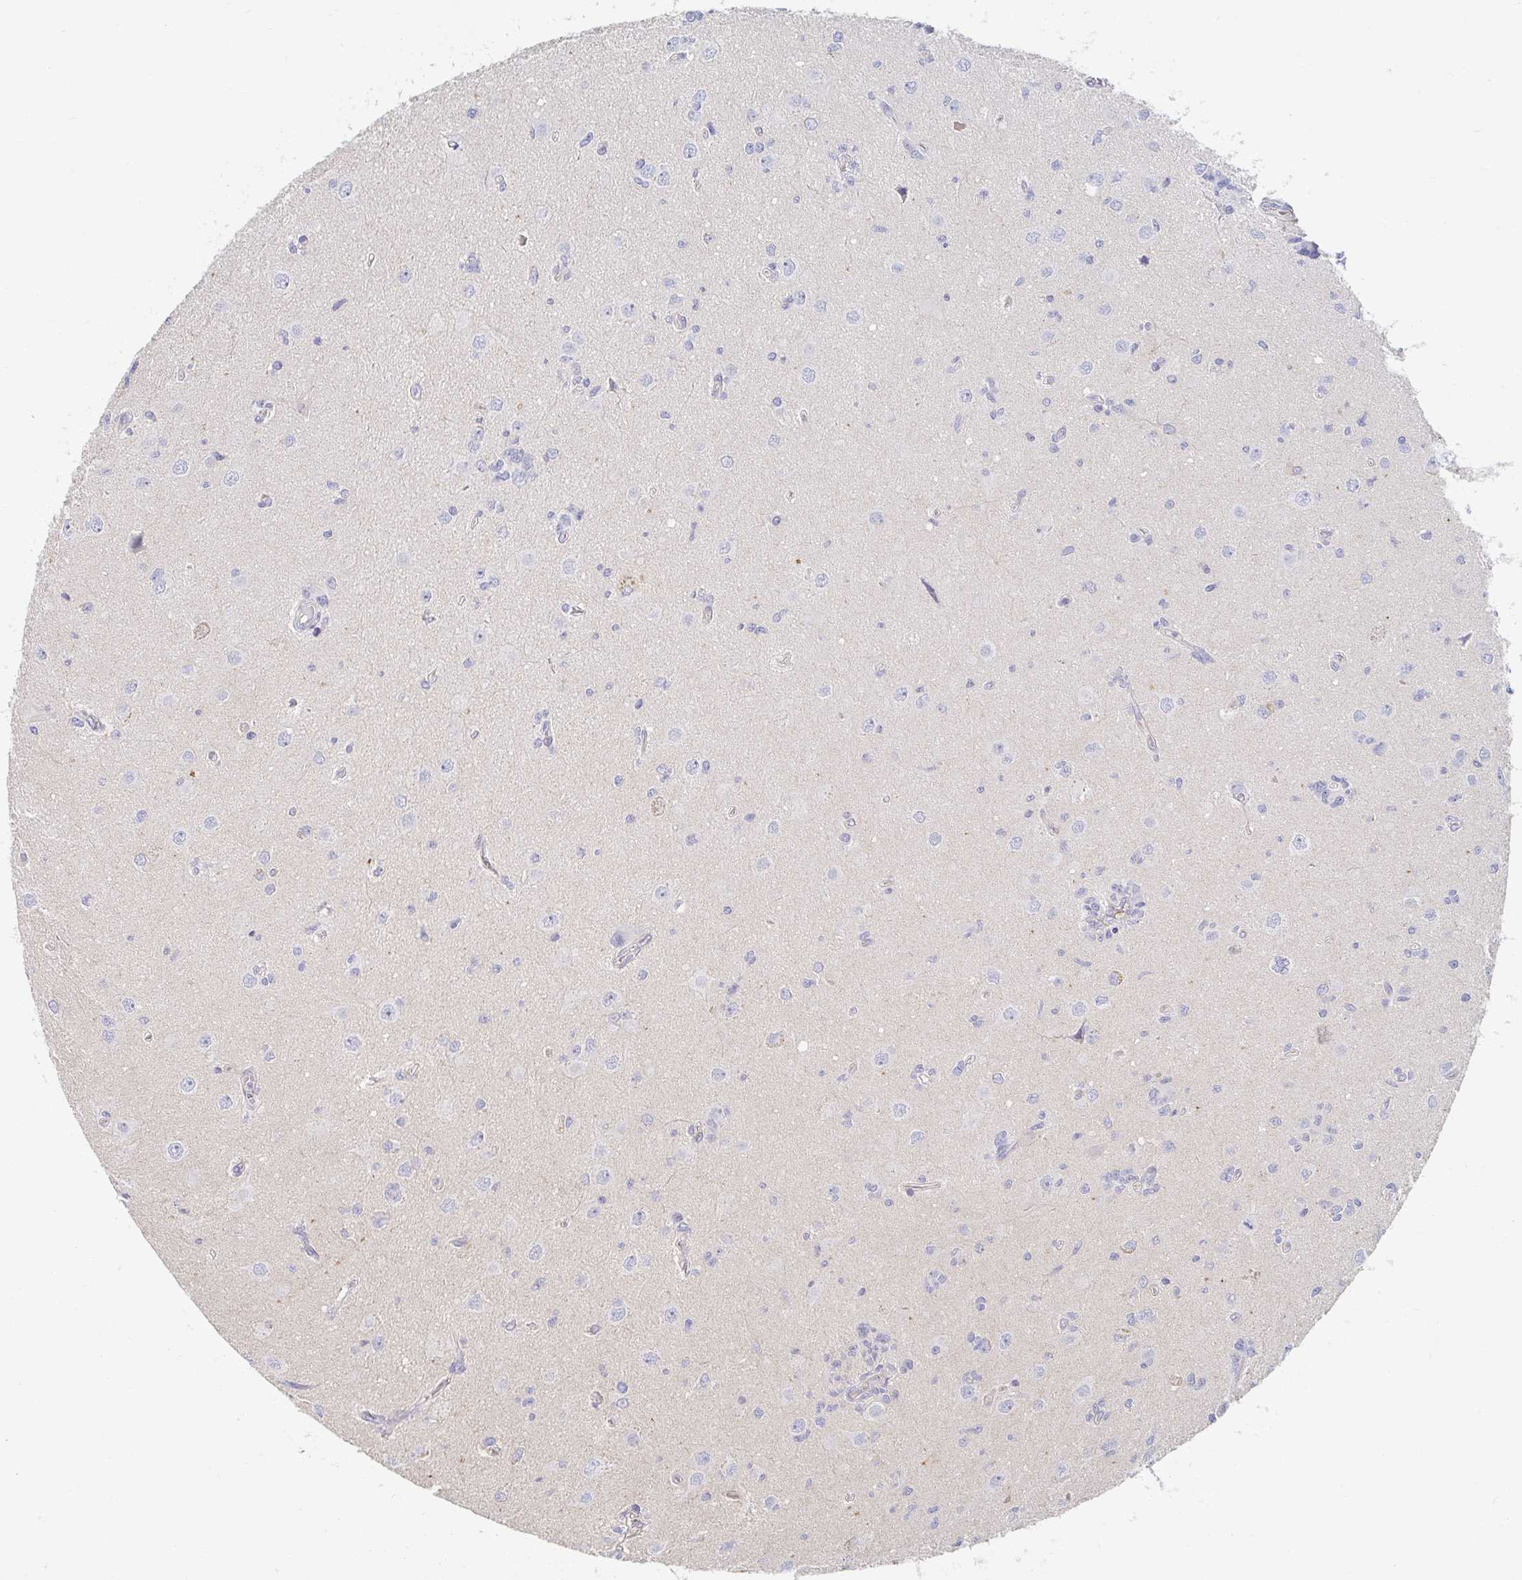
{"staining": {"intensity": "negative", "quantity": "none", "location": "none"}, "tissue": "glioma", "cell_type": "Tumor cells", "image_type": "cancer", "snomed": [{"axis": "morphology", "description": "Glioma, malignant, High grade"}, {"axis": "topography", "description": "Brain"}], "caption": "A high-resolution photomicrograph shows immunohistochemistry staining of malignant glioma (high-grade), which shows no significant expression in tumor cells.", "gene": "MYLK2", "patient": {"sex": "male", "age": 67}}